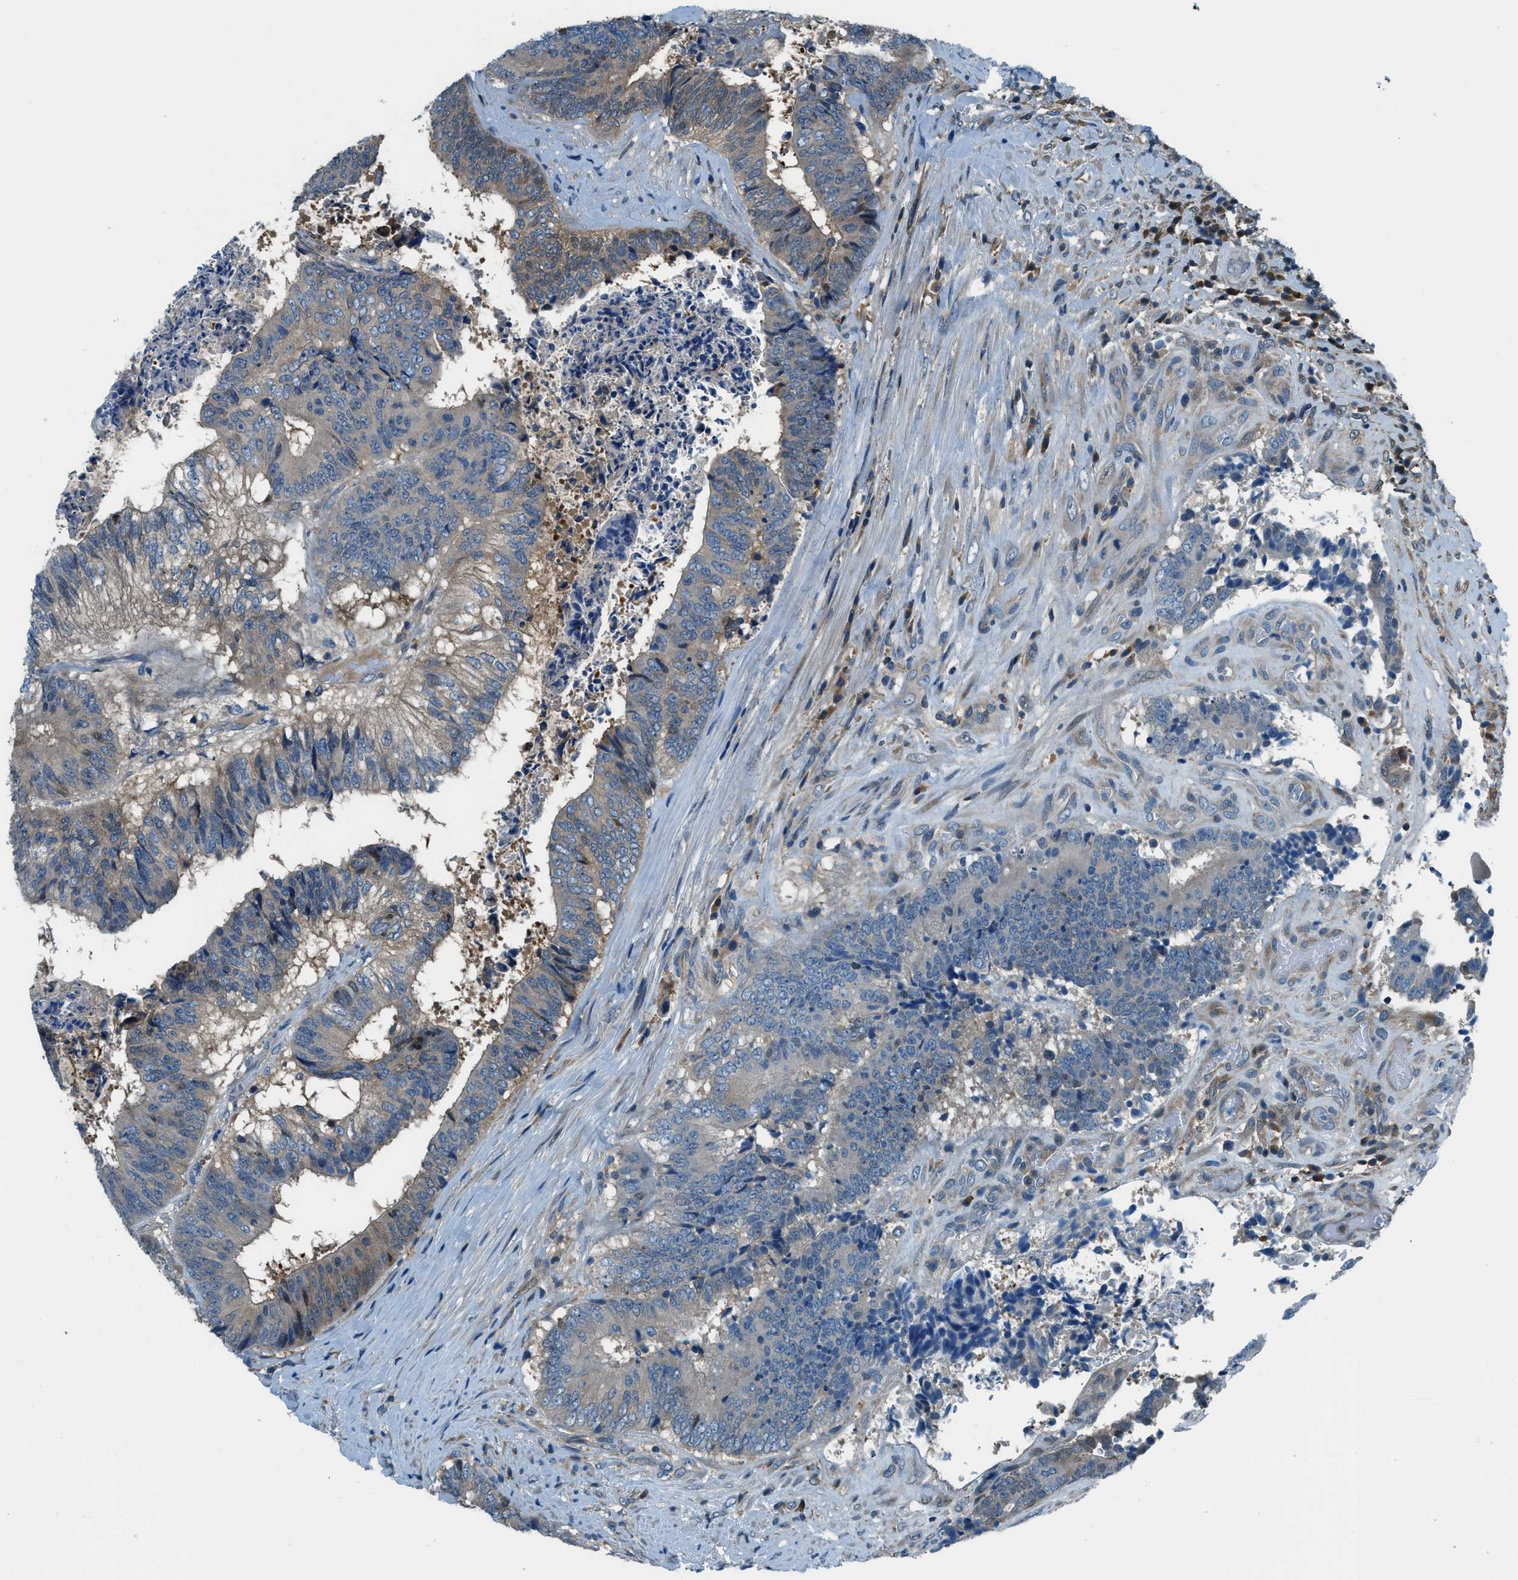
{"staining": {"intensity": "weak", "quantity": "<25%", "location": "cytoplasmic/membranous"}, "tissue": "colorectal cancer", "cell_type": "Tumor cells", "image_type": "cancer", "snomed": [{"axis": "morphology", "description": "Adenocarcinoma, NOS"}, {"axis": "topography", "description": "Rectum"}], "caption": "A micrograph of adenocarcinoma (colorectal) stained for a protein reveals no brown staining in tumor cells.", "gene": "HEBP2", "patient": {"sex": "male", "age": 72}}